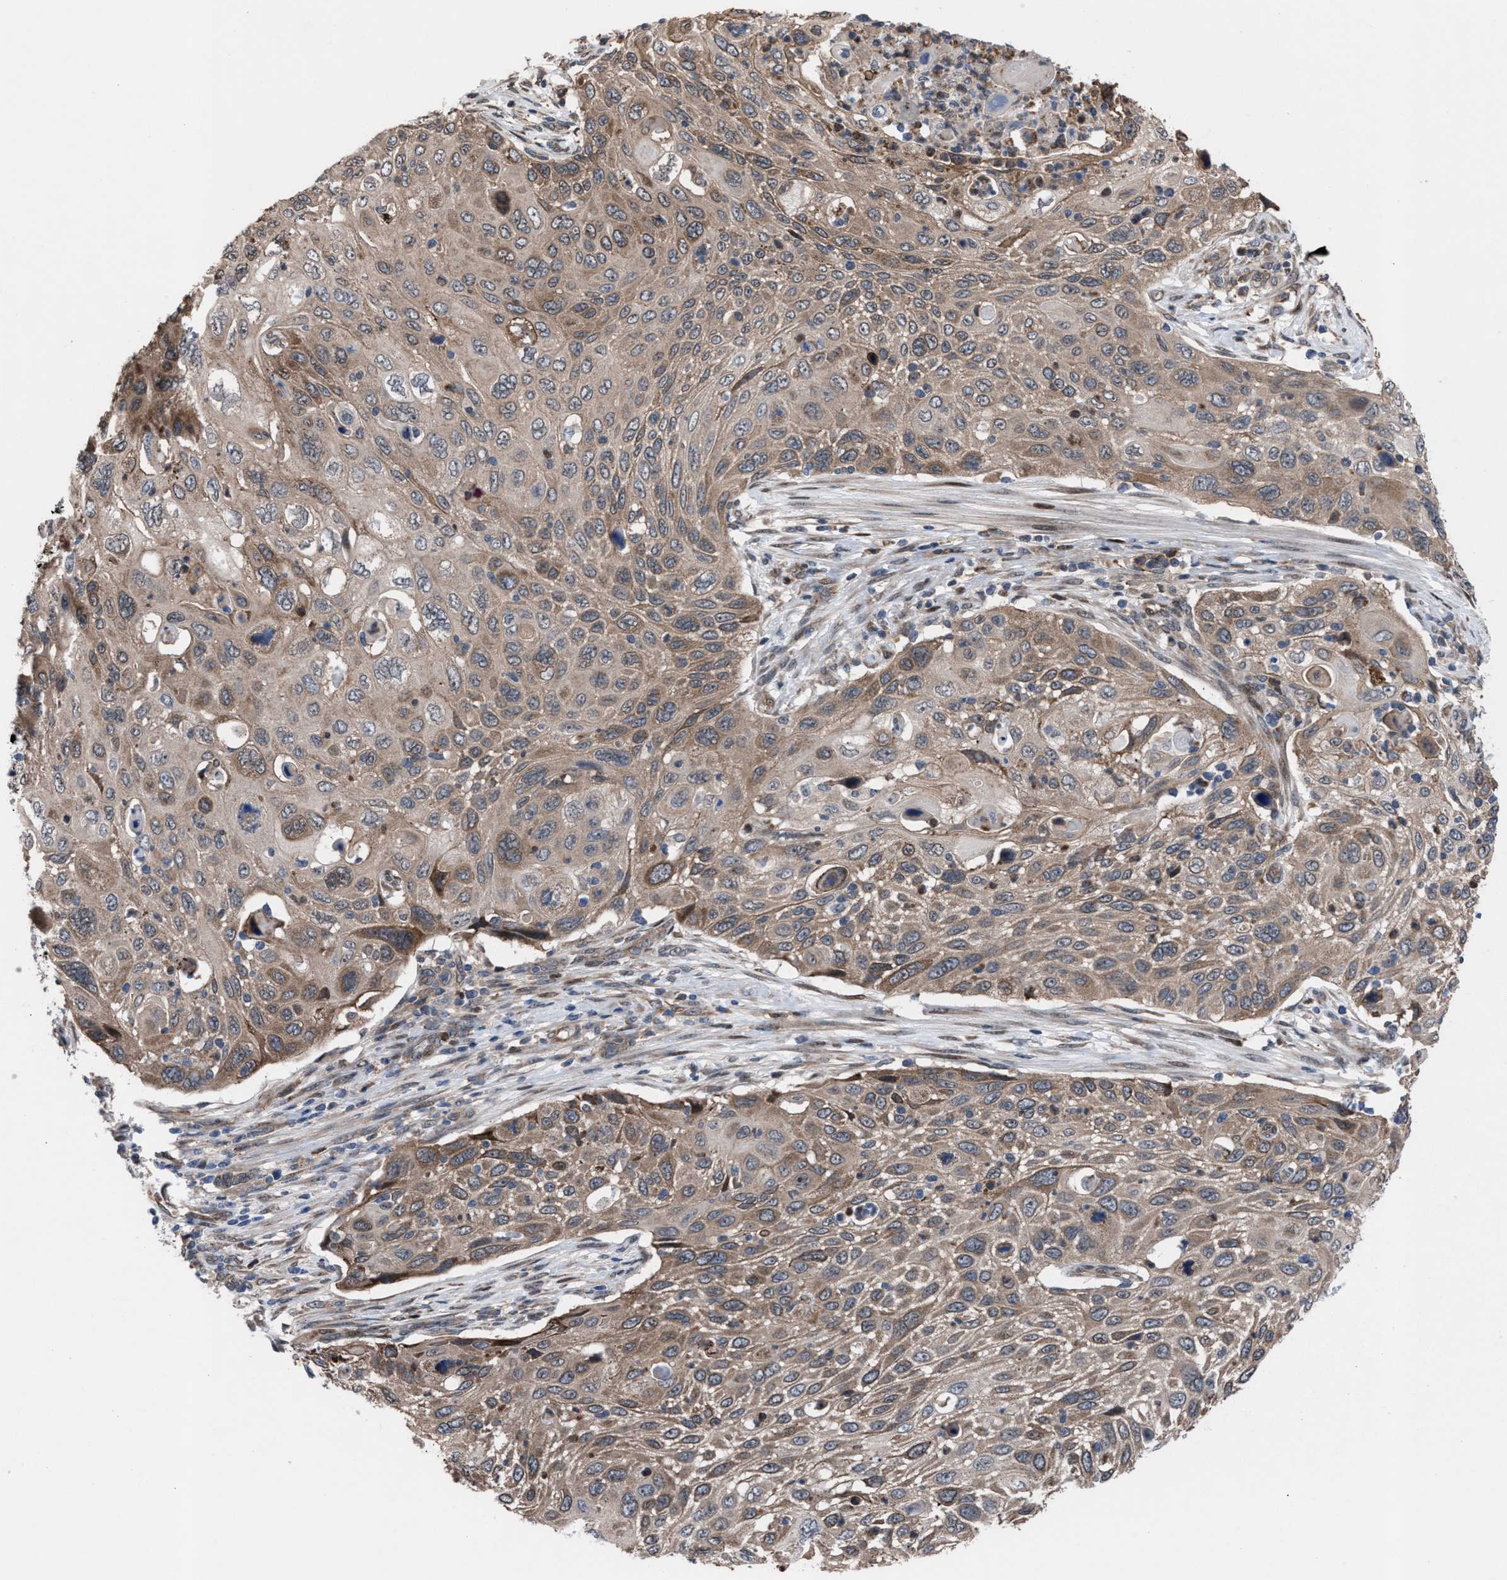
{"staining": {"intensity": "weak", "quantity": ">75%", "location": "cytoplasmic/membranous"}, "tissue": "cervical cancer", "cell_type": "Tumor cells", "image_type": "cancer", "snomed": [{"axis": "morphology", "description": "Squamous cell carcinoma, NOS"}, {"axis": "topography", "description": "Cervix"}], "caption": "The immunohistochemical stain labels weak cytoplasmic/membranous staining in tumor cells of cervical cancer tissue.", "gene": "TP53BP2", "patient": {"sex": "female", "age": 70}}